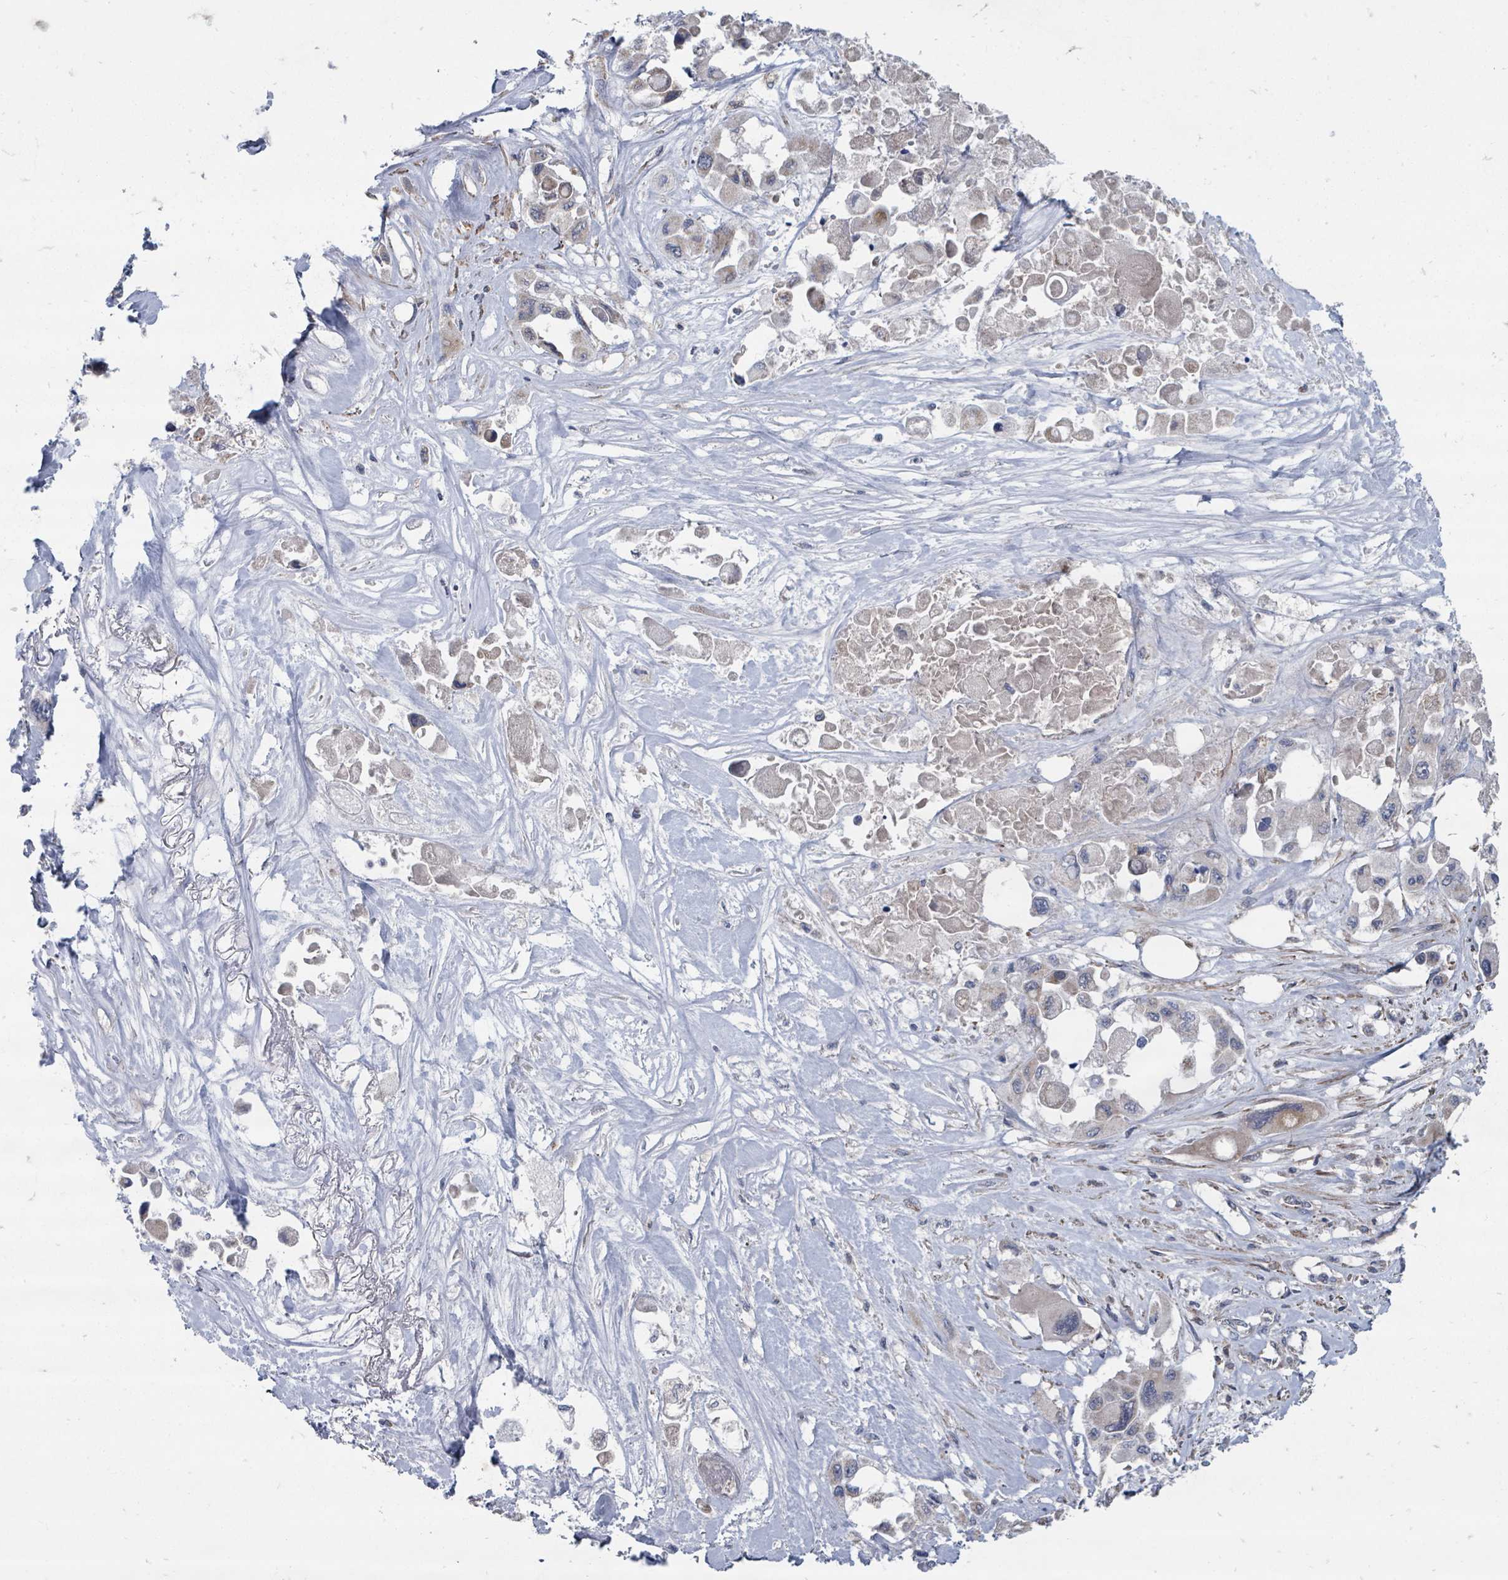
{"staining": {"intensity": "moderate", "quantity": "<25%", "location": "cytoplasmic/membranous"}, "tissue": "pancreatic cancer", "cell_type": "Tumor cells", "image_type": "cancer", "snomed": [{"axis": "morphology", "description": "Adenocarcinoma, NOS"}, {"axis": "topography", "description": "Pancreas"}], "caption": "Immunohistochemistry of pancreatic cancer exhibits low levels of moderate cytoplasmic/membranous positivity in approximately <25% of tumor cells.", "gene": "MAGOHB", "patient": {"sex": "male", "age": 92}}